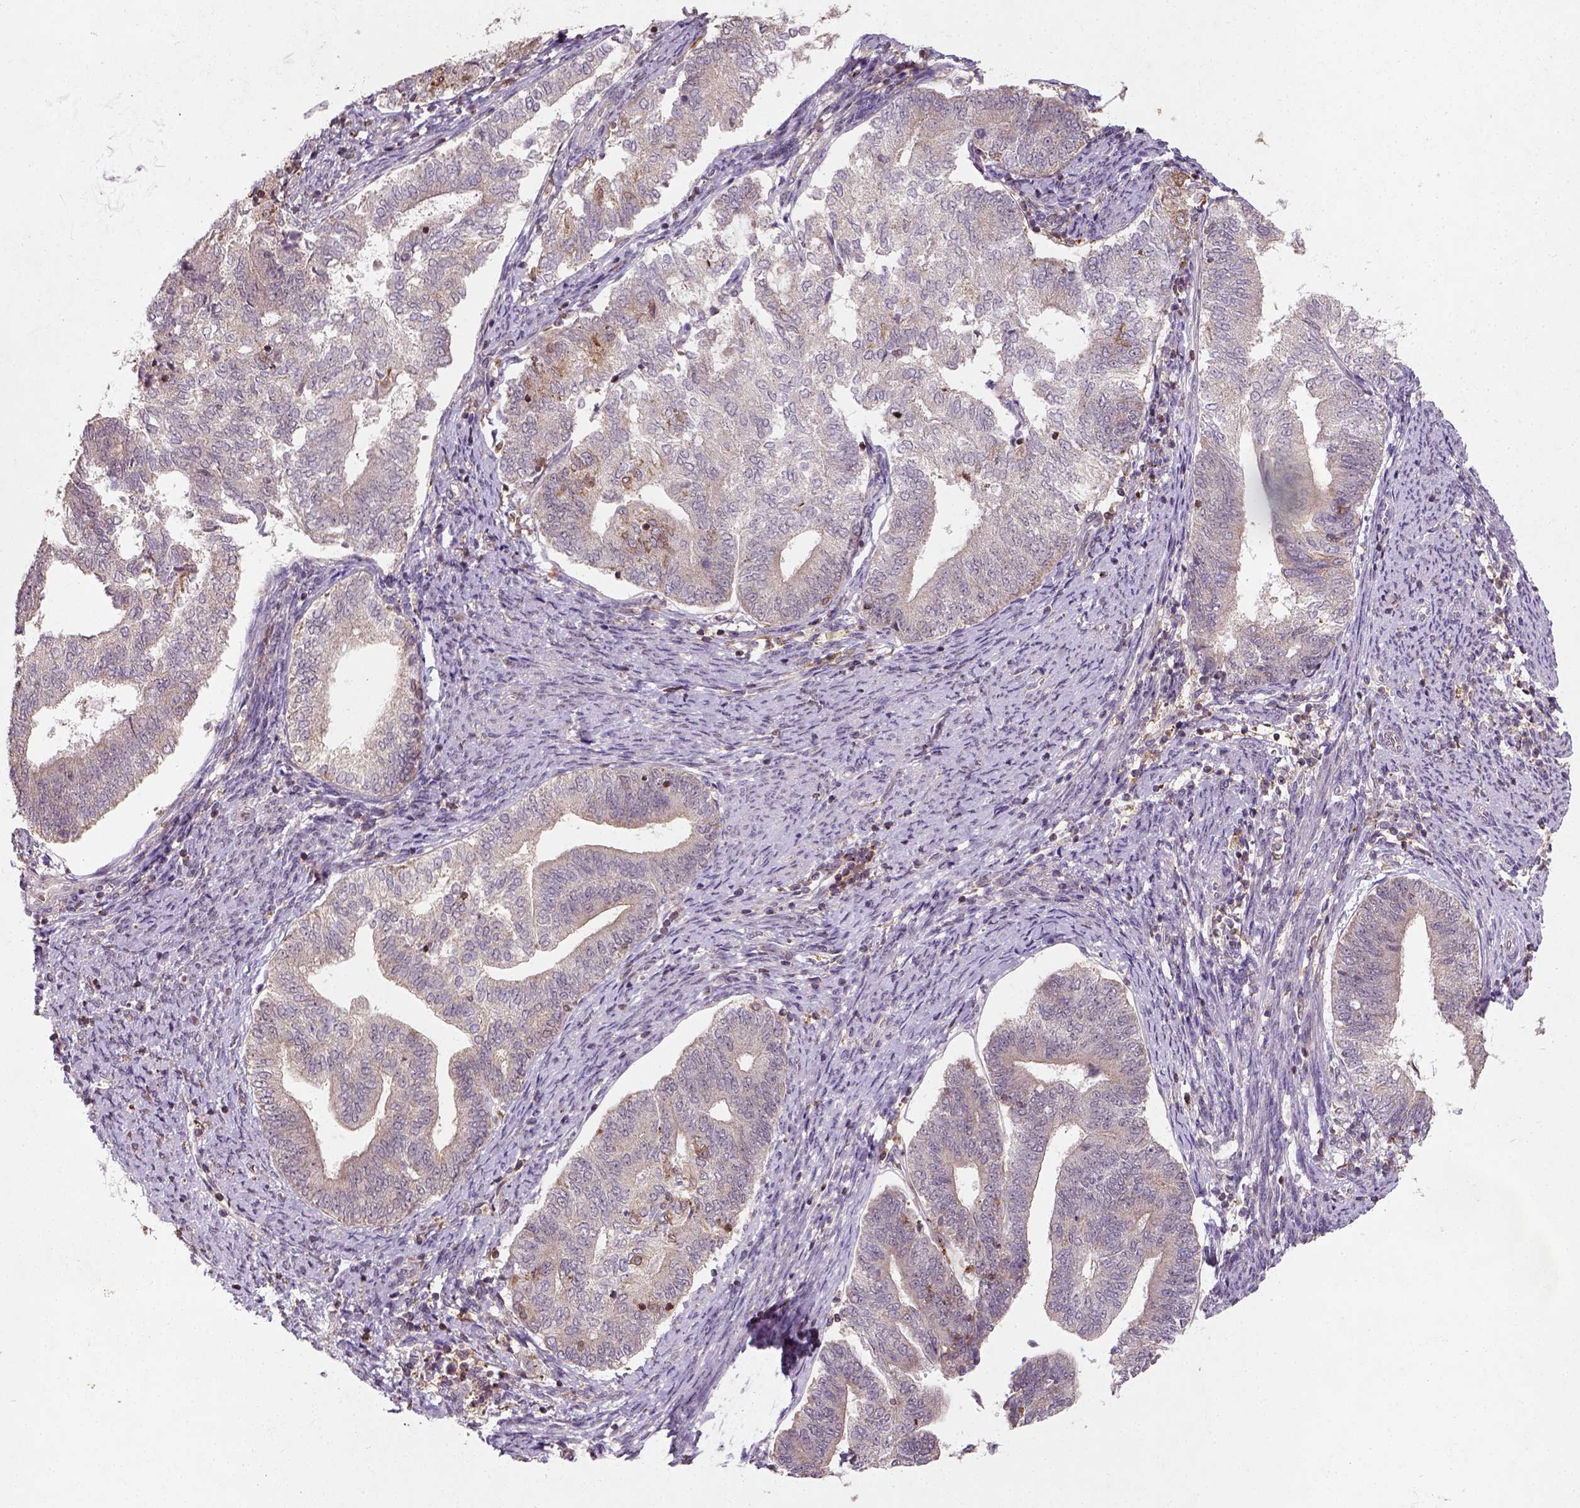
{"staining": {"intensity": "weak", "quantity": ">75%", "location": "cytoplasmic/membranous"}, "tissue": "endometrial cancer", "cell_type": "Tumor cells", "image_type": "cancer", "snomed": [{"axis": "morphology", "description": "Adenocarcinoma, NOS"}, {"axis": "topography", "description": "Endometrium"}], "caption": "Tumor cells display weak cytoplasmic/membranous staining in approximately >75% of cells in endometrial cancer (adenocarcinoma).", "gene": "CAMKK1", "patient": {"sex": "female", "age": 65}}